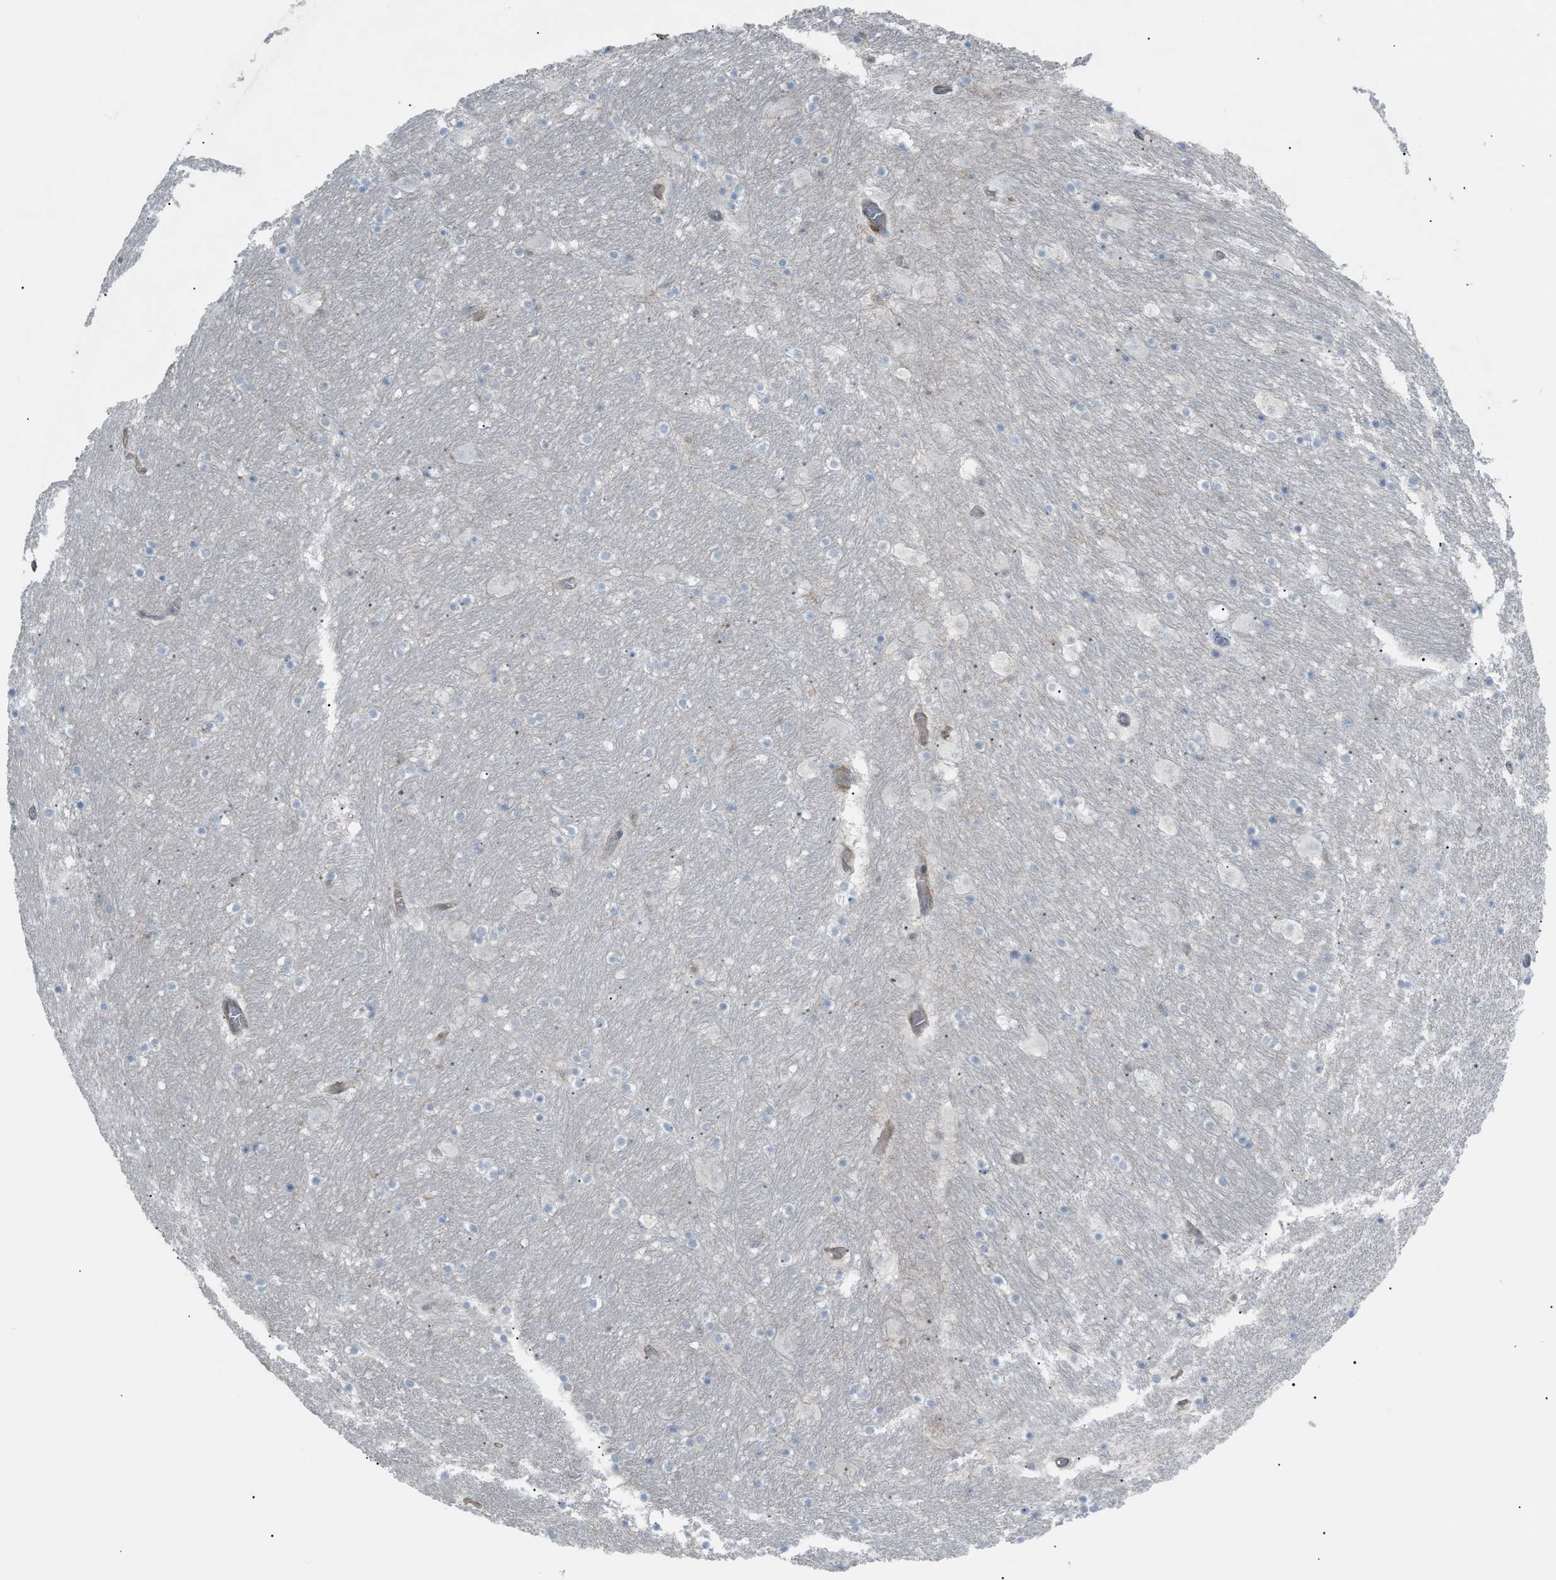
{"staining": {"intensity": "weak", "quantity": "<25%", "location": "cytoplasmic/membranous"}, "tissue": "hippocampus", "cell_type": "Glial cells", "image_type": "normal", "snomed": [{"axis": "morphology", "description": "Normal tissue, NOS"}, {"axis": "topography", "description": "Hippocampus"}], "caption": "This is a image of immunohistochemistry (IHC) staining of benign hippocampus, which shows no expression in glial cells.", "gene": "DYRK1A", "patient": {"sex": "male", "age": 45}}